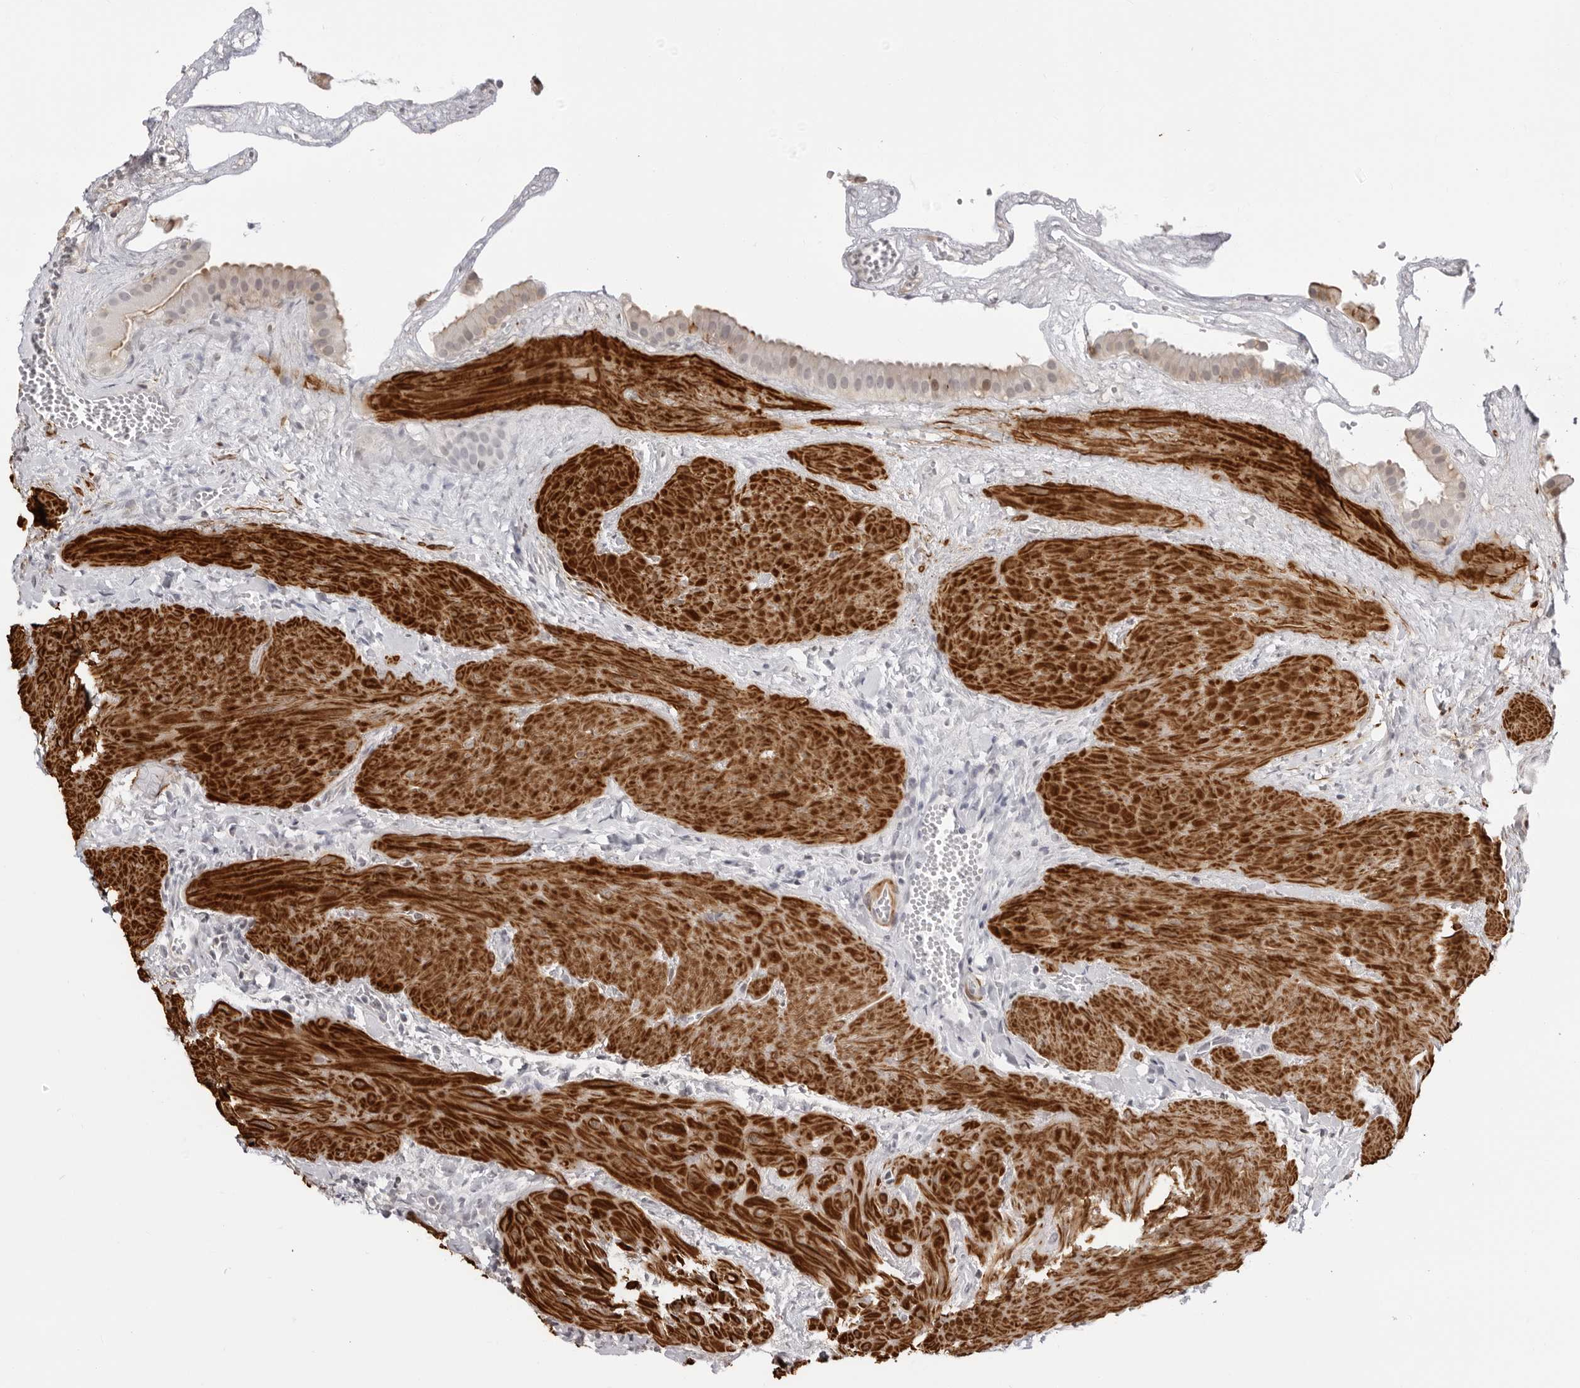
{"staining": {"intensity": "moderate", "quantity": "25%-75%", "location": "cytoplasmic/membranous"}, "tissue": "gallbladder", "cell_type": "Glandular cells", "image_type": "normal", "snomed": [{"axis": "morphology", "description": "Normal tissue, NOS"}, {"axis": "topography", "description": "Gallbladder"}], "caption": "The image exhibits staining of unremarkable gallbladder, revealing moderate cytoplasmic/membranous protein positivity (brown color) within glandular cells.", "gene": "UNK", "patient": {"sex": "male", "age": 55}}